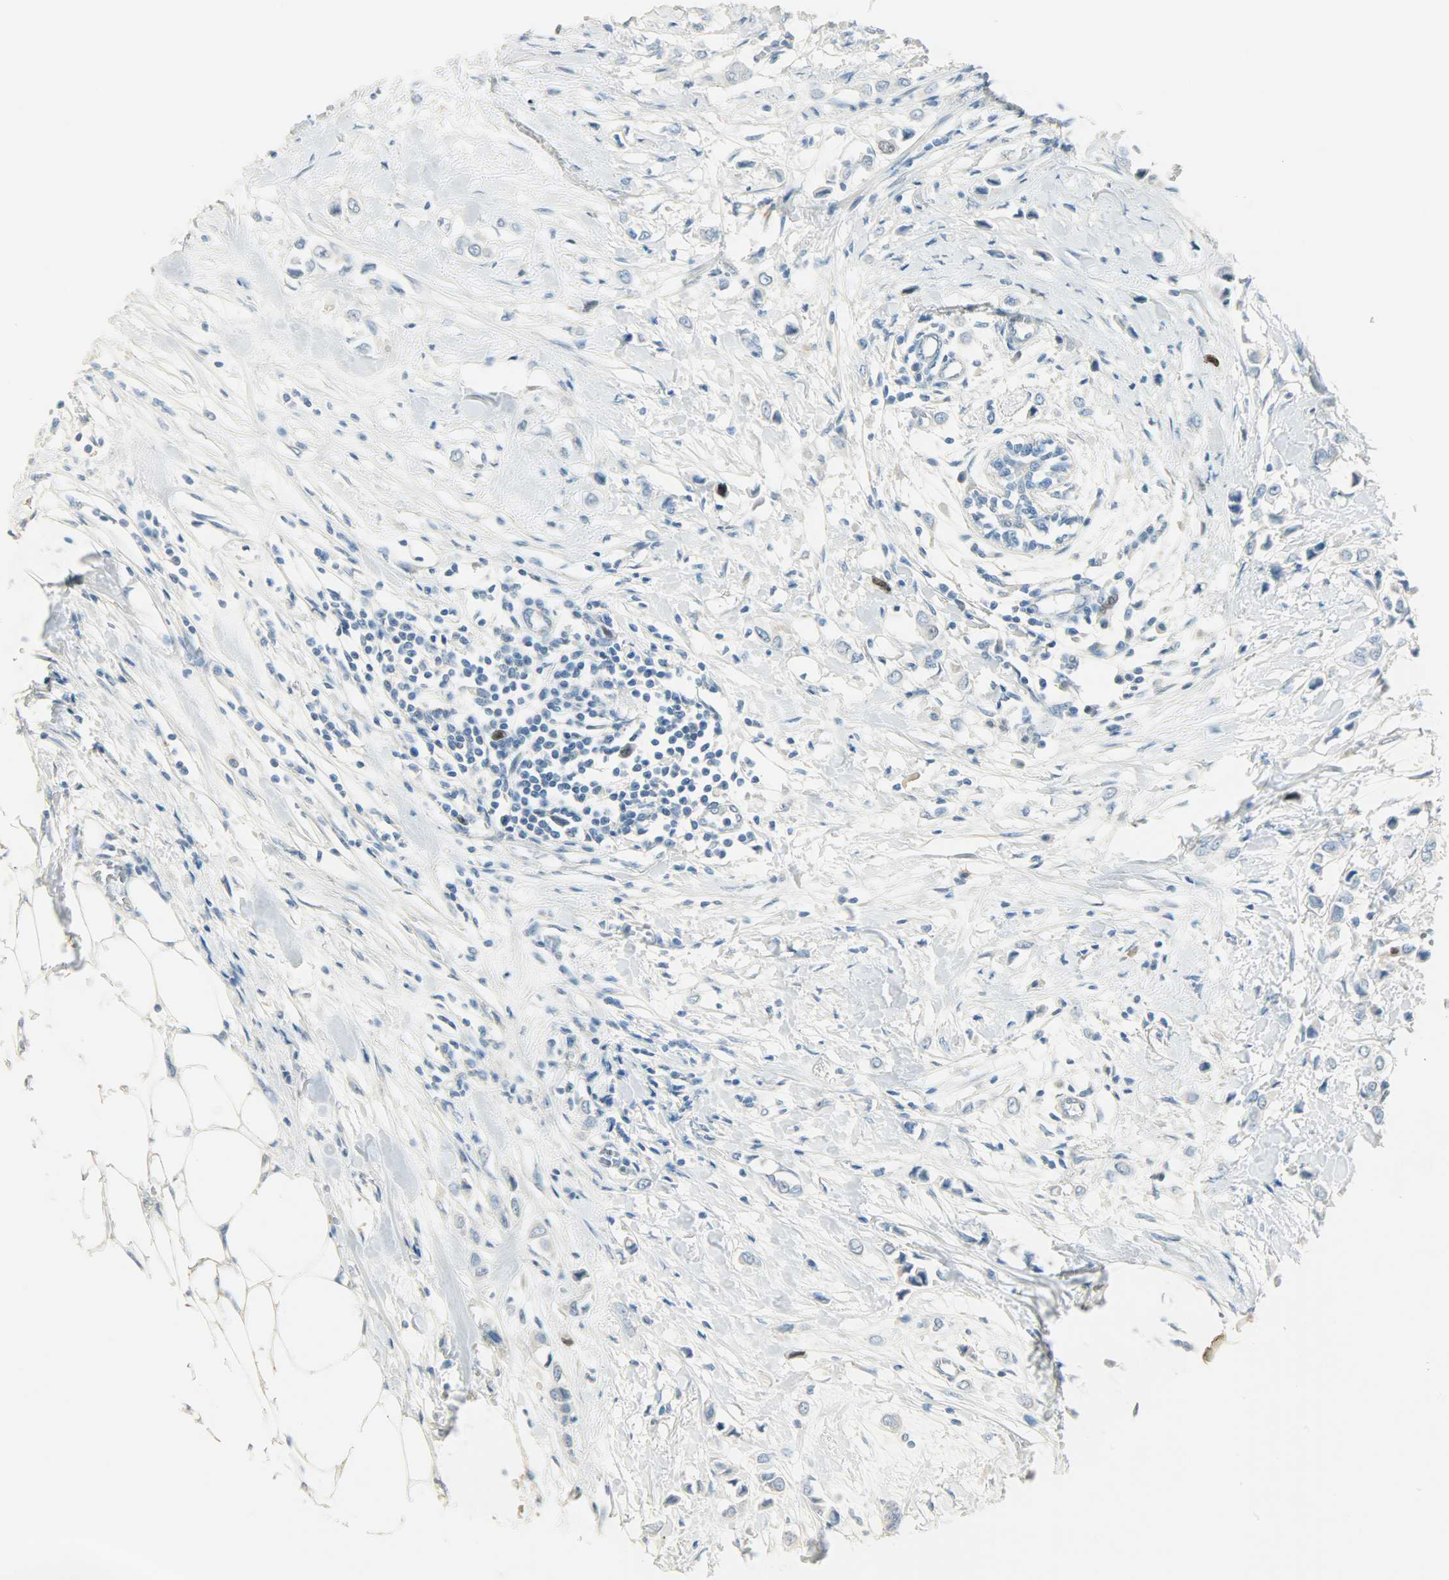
{"staining": {"intensity": "strong", "quantity": "<25%", "location": "nuclear"}, "tissue": "breast cancer", "cell_type": "Tumor cells", "image_type": "cancer", "snomed": [{"axis": "morphology", "description": "Lobular carcinoma"}, {"axis": "topography", "description": "Breast"}], "caption": "This histopathology image displays immunohistochemistry staining of lobular carcinoma (breast), with medium strong nuclear expression in approximately <25% of tumor cells.", "gene": "TPX2", "patient": {"sex": "female", "age": 51}}